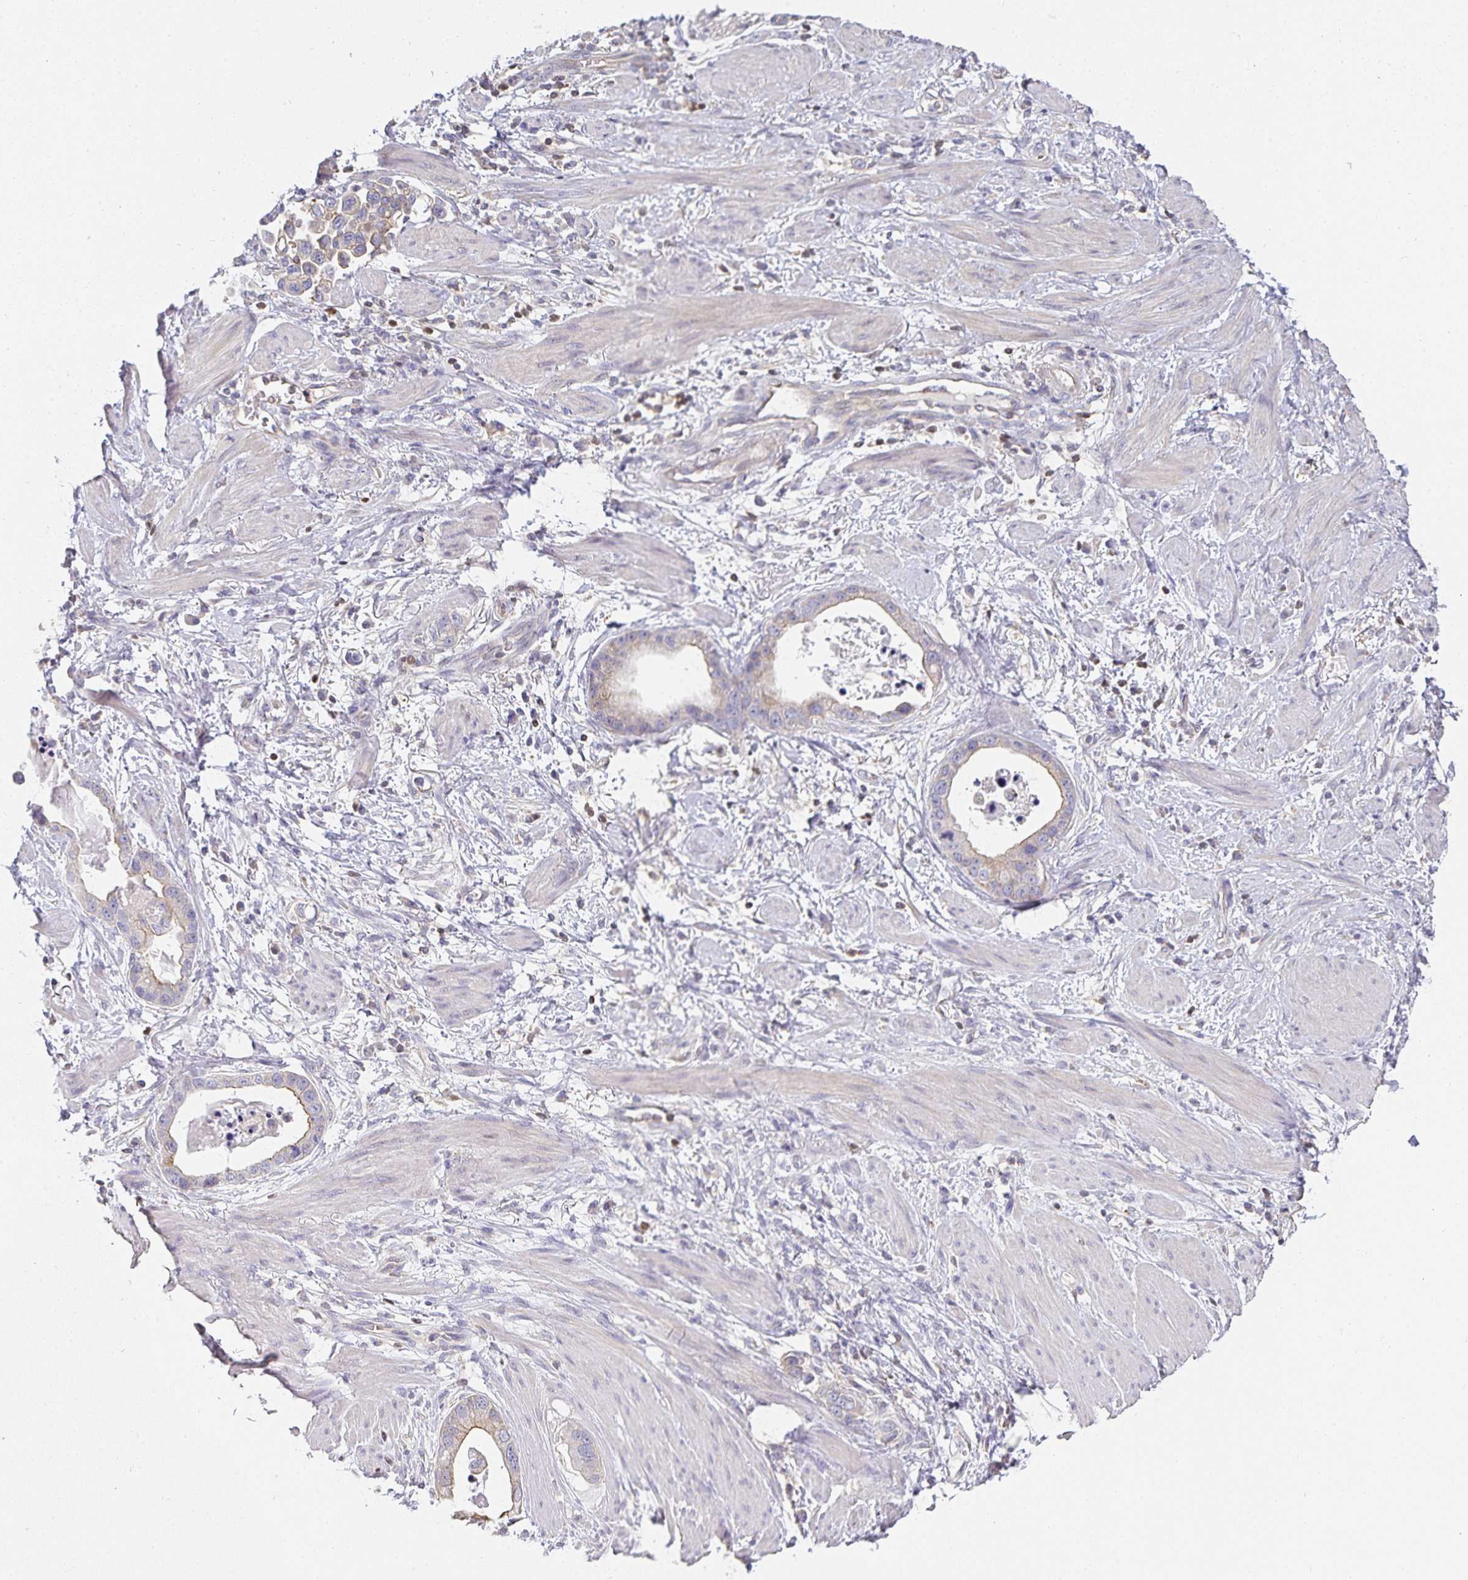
{"staining": {"intensity": "weak", "quantity": "<25%", "location": "cytoplasmic/membranous"}, "tissue": "stomach cancer", "cell_type": "Tumor cells", "image_type": "cancer", "snomed": [{"axis": "morphology", "description": "Adenocarcinoma, NOS"}, {"axis": "topography", "description": "Stomach, lower"}], "caption": "The micrograph shows no significant staining in tumor cells of adenocarcinoma (stomach). (Stains: DAB (3,3'-diaminobenzidine) IHC with hematoxylin counter stain, Microscopy: brightfield microscopy at high magnification).", "gene": "GATA3", "patient": {"sex": "female", "age": 93}}